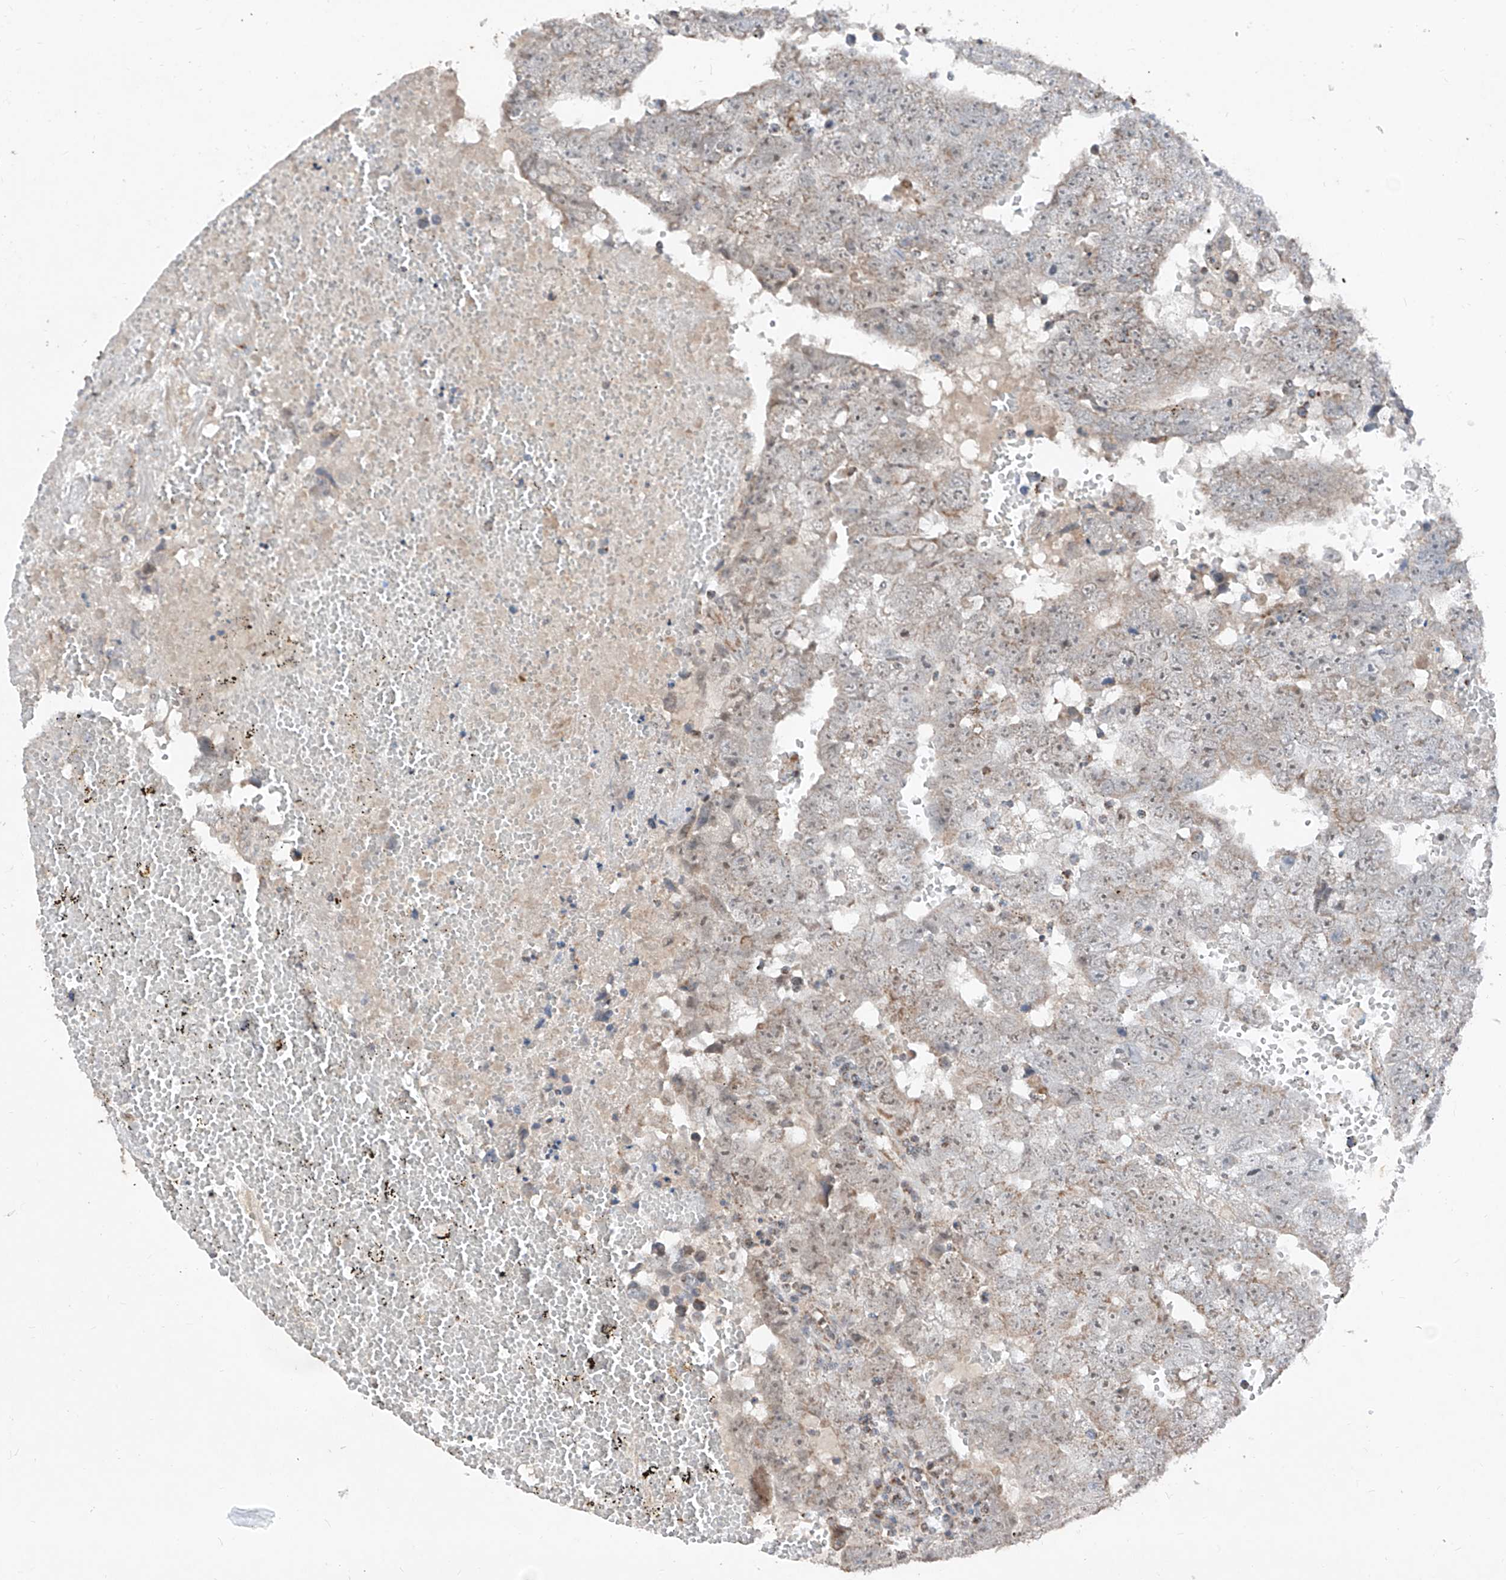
{"staining": {"intensity": "weak", "quantity": "<25%", "location": "cytoplasmic/membranous"}, "tissue": "testis cancer", "cell_type": "Tumor cells", "image_type": "cancer", "snomed": [{"axis": "morphology", "description": "Carcinoma, Embryonal, NOS"}, {"axis": "topography", "description": "Testis"}], "caption": "Immunohistochemical staining of testis embryonal carcinoma exhibits no significant positivity in tumor cells.", "gene": "NDUFB3", "patient": {"sex": "male", "age": 25}}